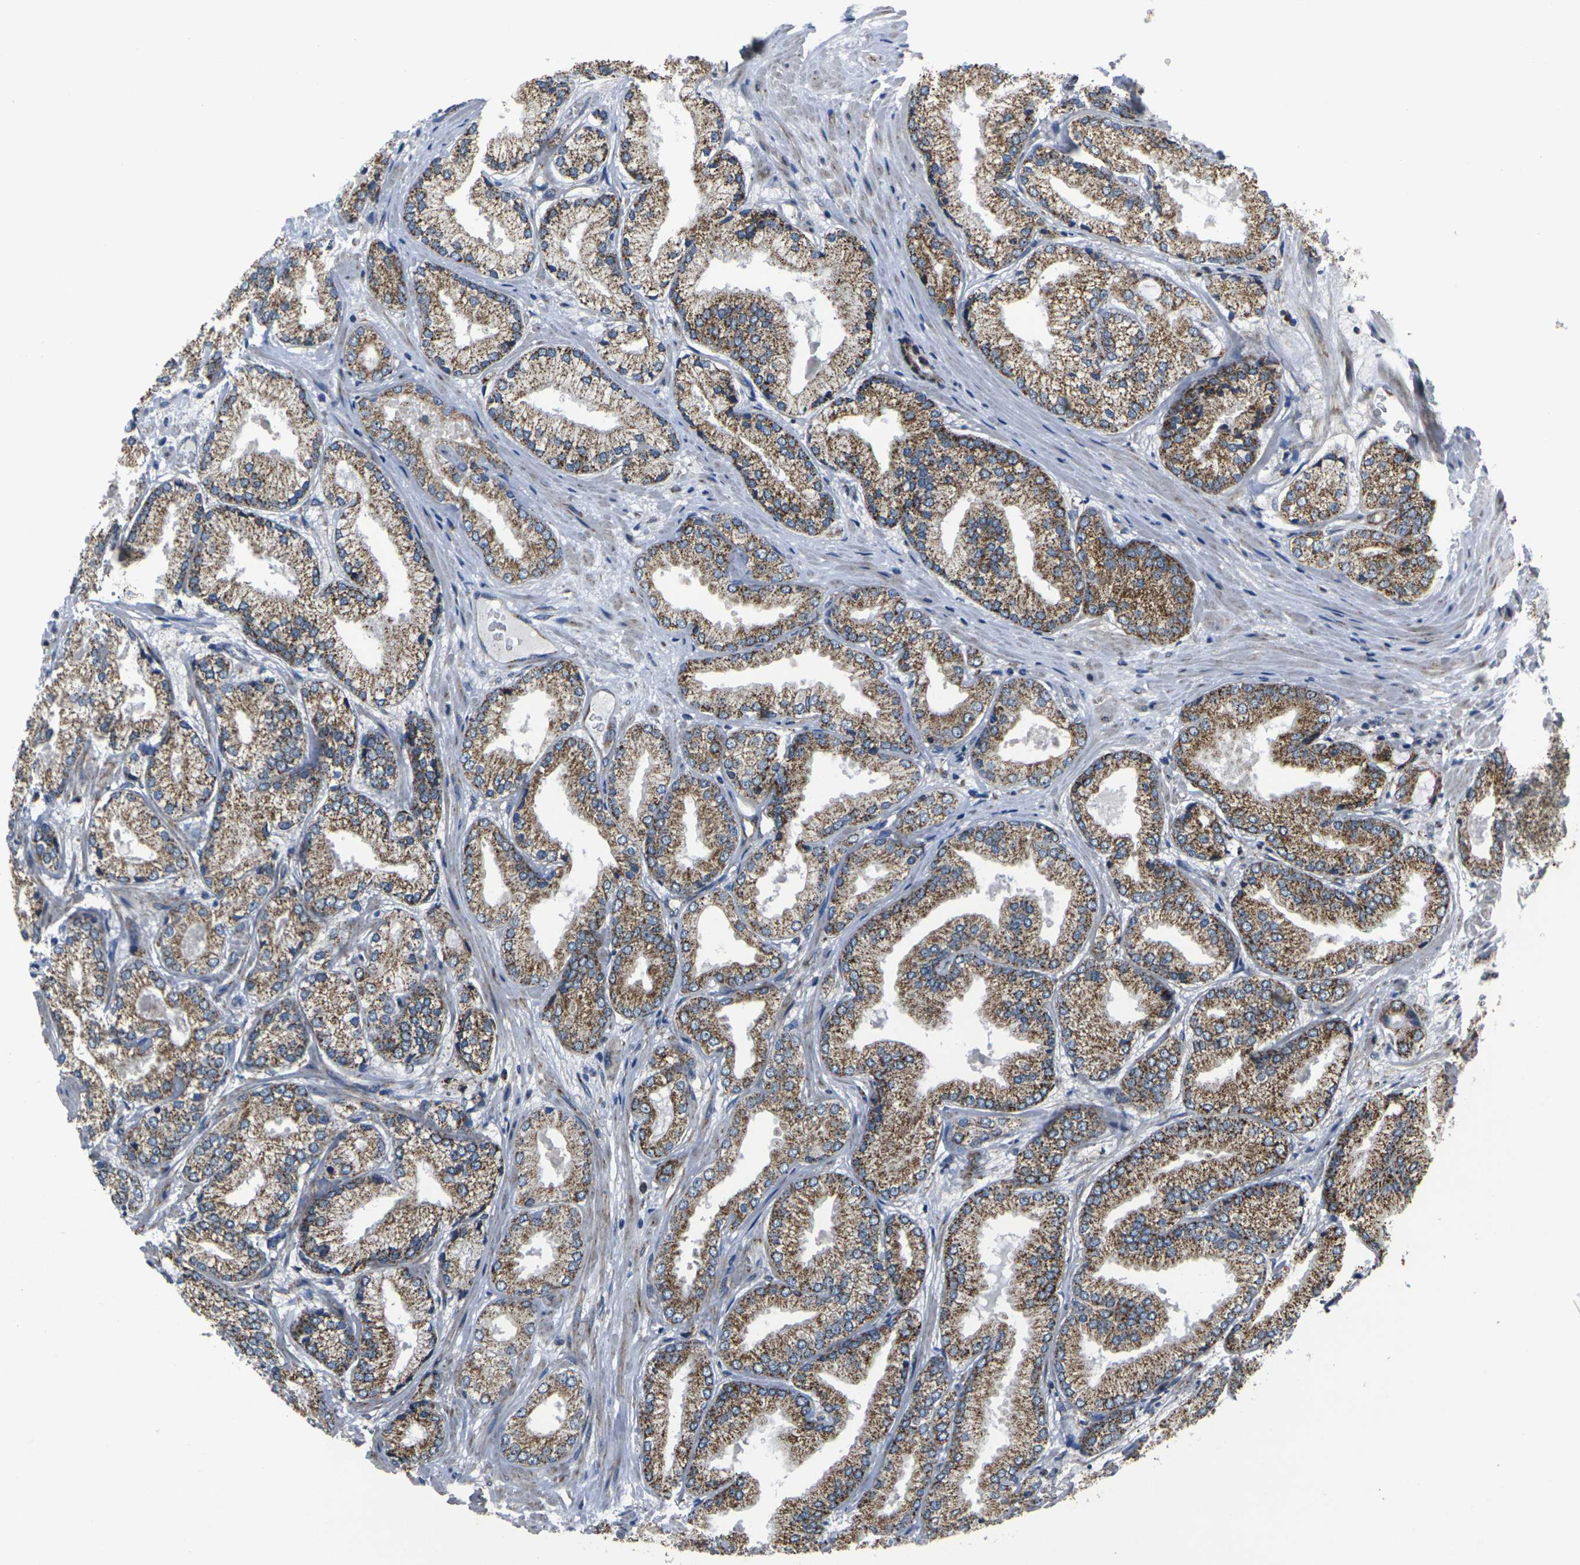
{"staining": {"intensity": "moderate", "quantity": ">75%", "location": "cytoplasmic/membranous"}, "tissue": "prostate cancer", "cell_type": "Tumor cells", "image_type": "cancer", "snomed": [{"axis": "morphology", "description": "Adenocarcinoma, High grade"}, {"axis": "topography", "description": "Prostate"}], "caption": "Immunohistochemical staining of high-grade adenocarcinoma (prostate) shows medium levels of moderate cytoplasmic/membranous protein positivity in approximately >75% of tumor cells. (Stains: DAB in brown, nuclei in blue, Microscopy: brightfield microscopy at high magnification).", "gene": "TMEM120B", "patient": {"sex": "male", "age": 59}}